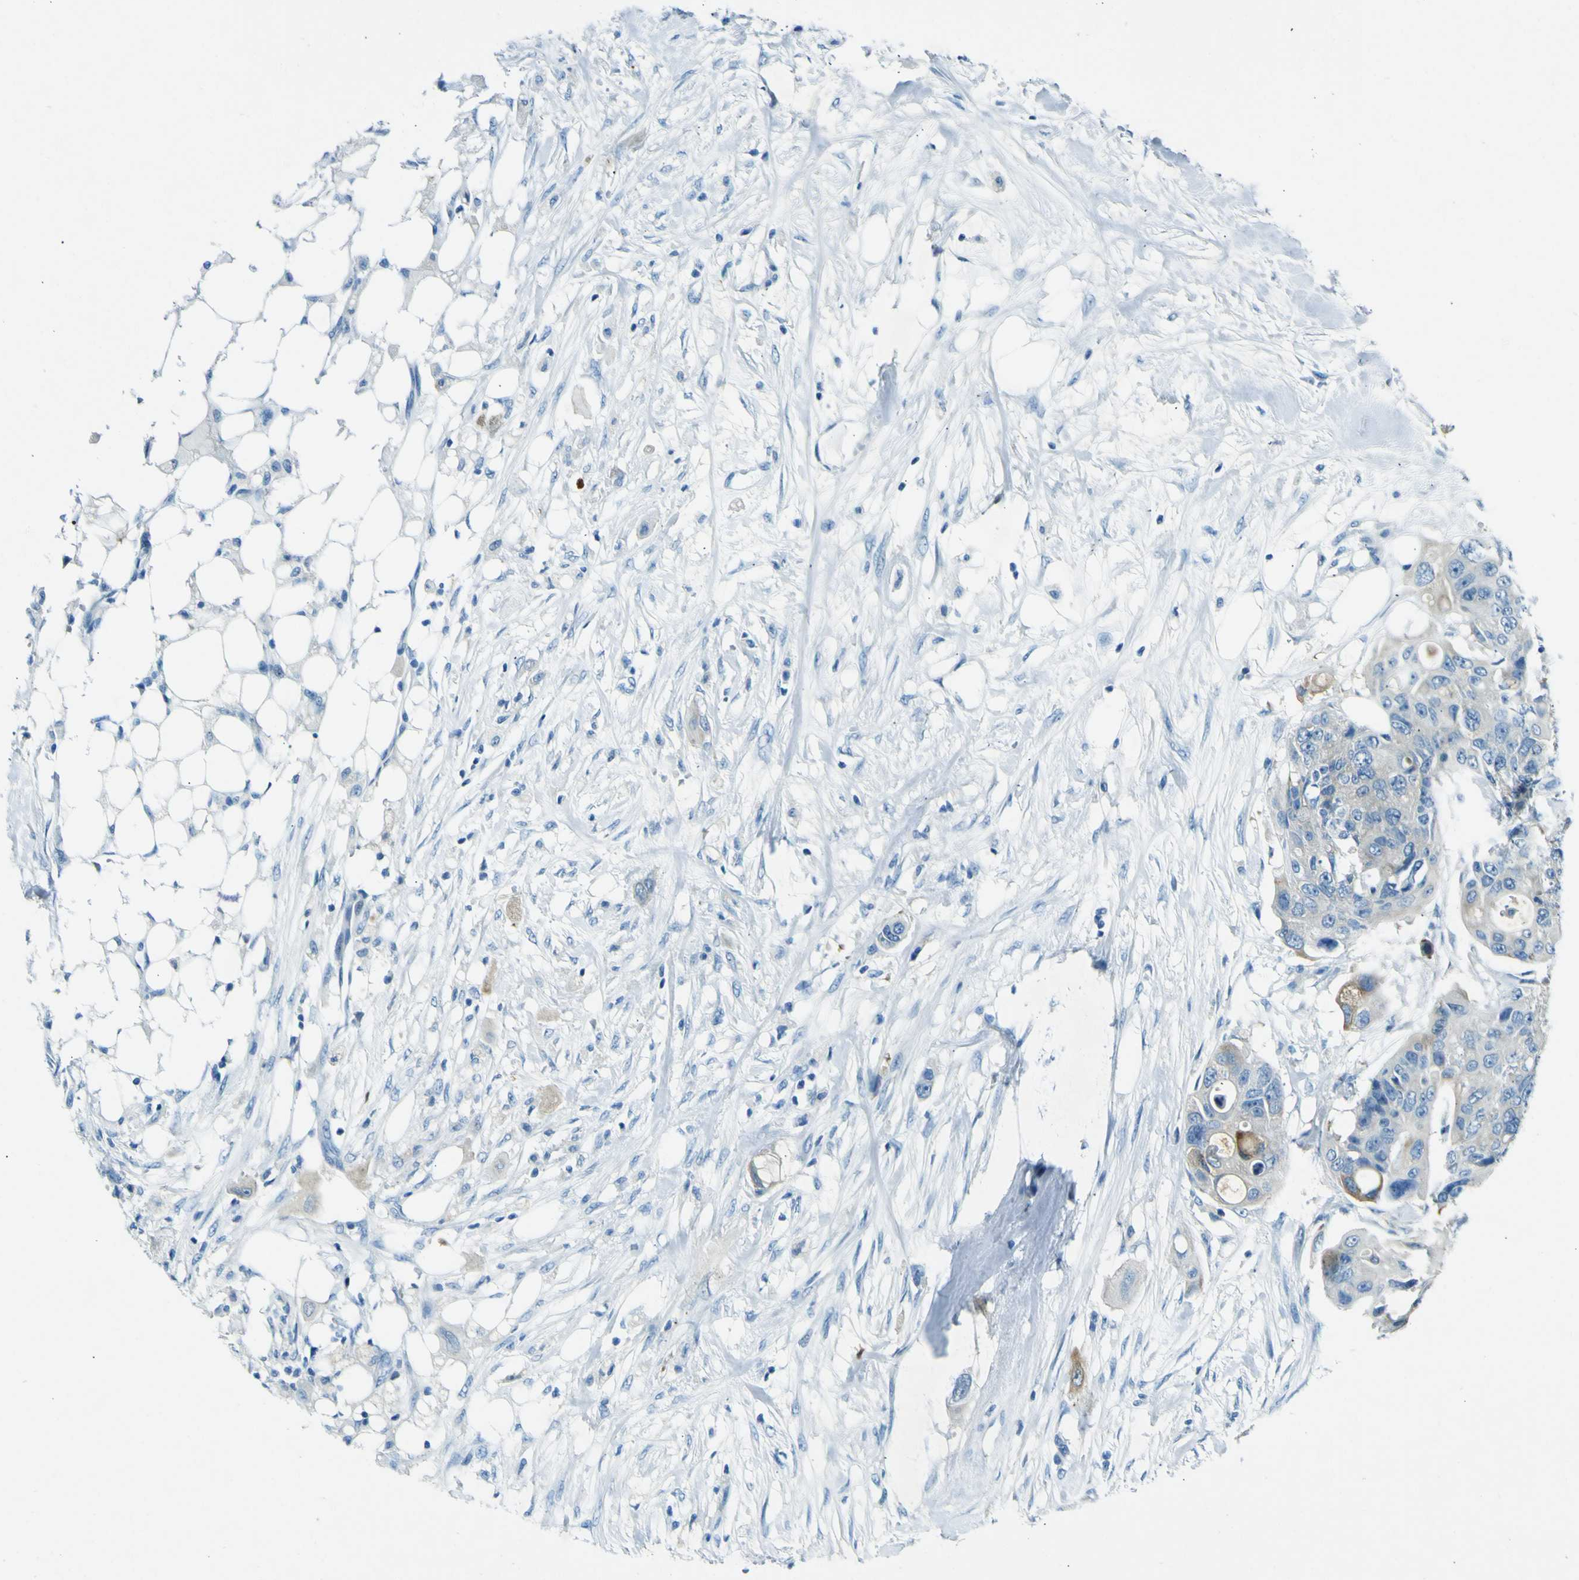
{"staining": {"intensity": "moderate", "quantity": "<25%", "location": "cytoplasmic/membranous"}, "tissue": "colorectal cancer", "cell_type": "Tumor cells", "image_type": "cancer", "snomed": [{"axis": "morphology", "description": "Adenocarcinoma, NOS"}, {"axis": "topography", "description": "Colon"}], "caption": "IHC (DAB) staining of human adenocarcinoma (colorectal) demonstrates moderate cytoplasmic/membranous protein expression in about <25% of tumor cells.", "gene": "SORCS1", "patient": {"sex": "female", "age": 57}}